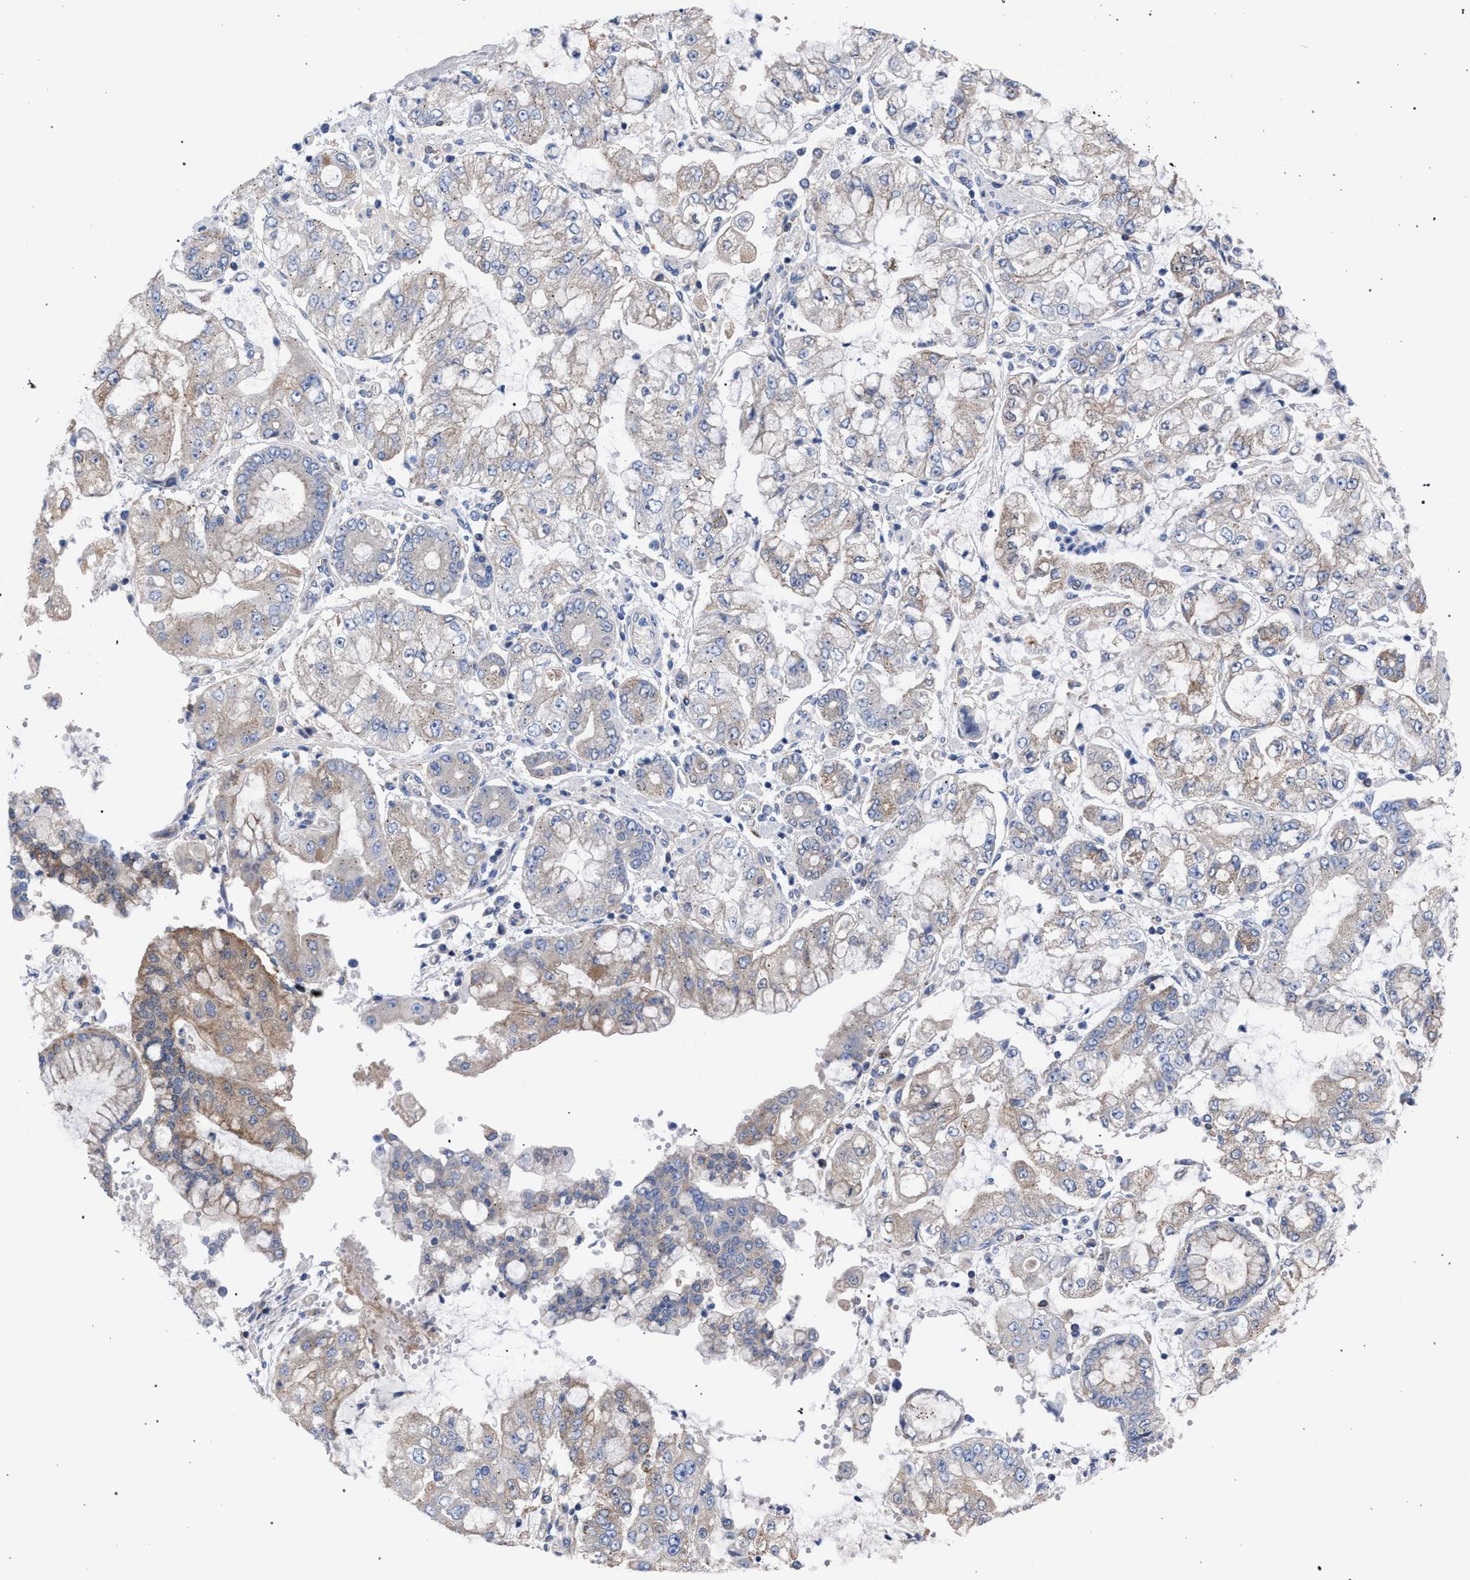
{"staining": {"intensity": "weak", "quantity": "<25%", "location": "cytoplasmic/membranous"}, "tissue": "stomach cancer", "cell_type": "Tumor cells", "image_type": "cancer", "snomed": [{"axis": "morphology", "description": "Adenocarcinoma, NOS"}, {"axis": "topography", "description": "Stomach"}], "caption": "There is no significant positivity in tumor cells of stomach adenocarcinoma.", "gene": "GMPR", "patient": {"sex": "male", "age": 76}}